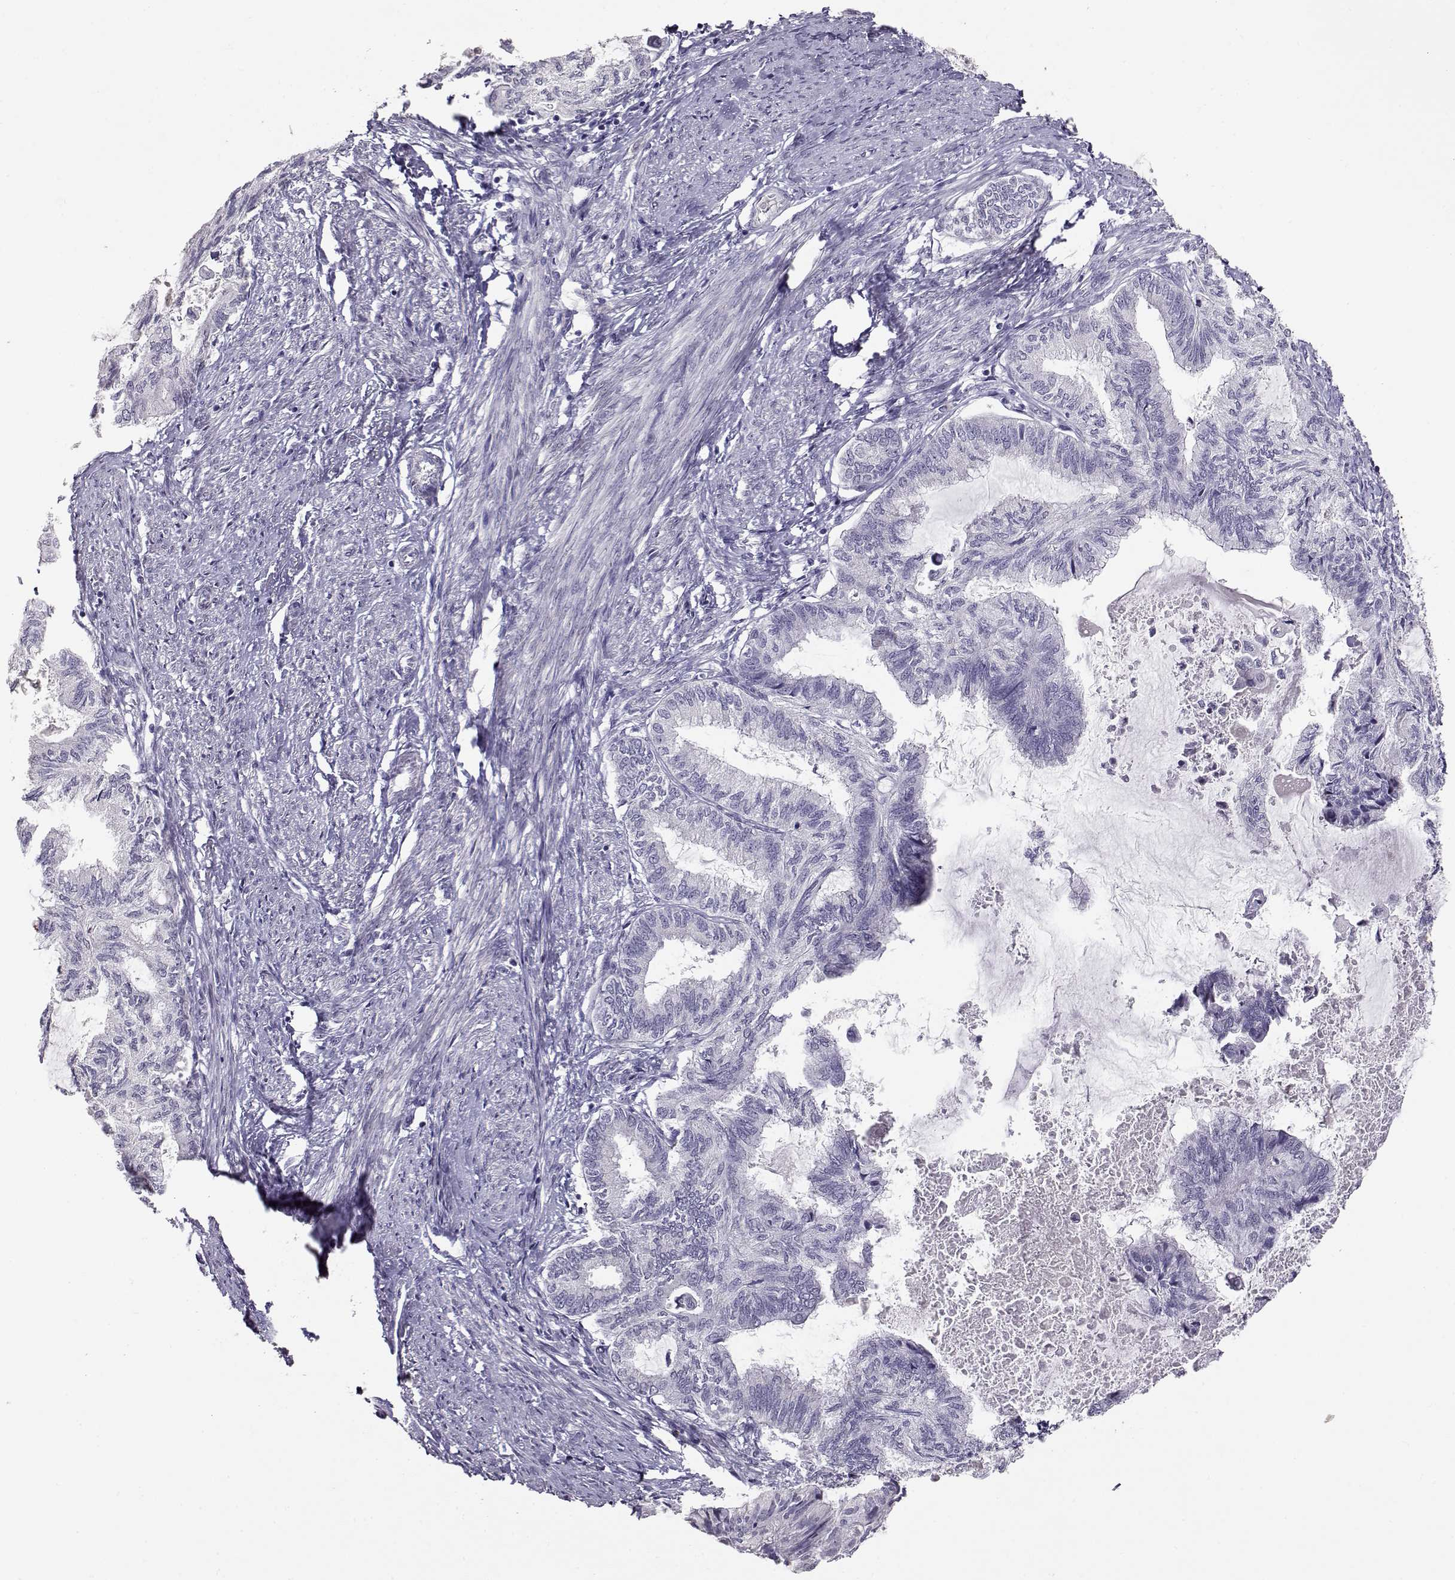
{"staining": {"intensity": "negative", "quantity": "none", "location": "none"}, "tissue": "endometrial cancer", "cell_type": "Tumor cells", "image_type": "cancer", "snomed": [{"axis": "morphology", "description": "Adenocarcinoma, NOS"}, {"axis": "topography", "description": "Endometrium"}], "caption": "A photomicrograph of human adenocarcinoma (endometrial) is negative for staining in tumor cells.", "gene": "RHOXF2", "patient": {"sex": "female", "age": 86}}